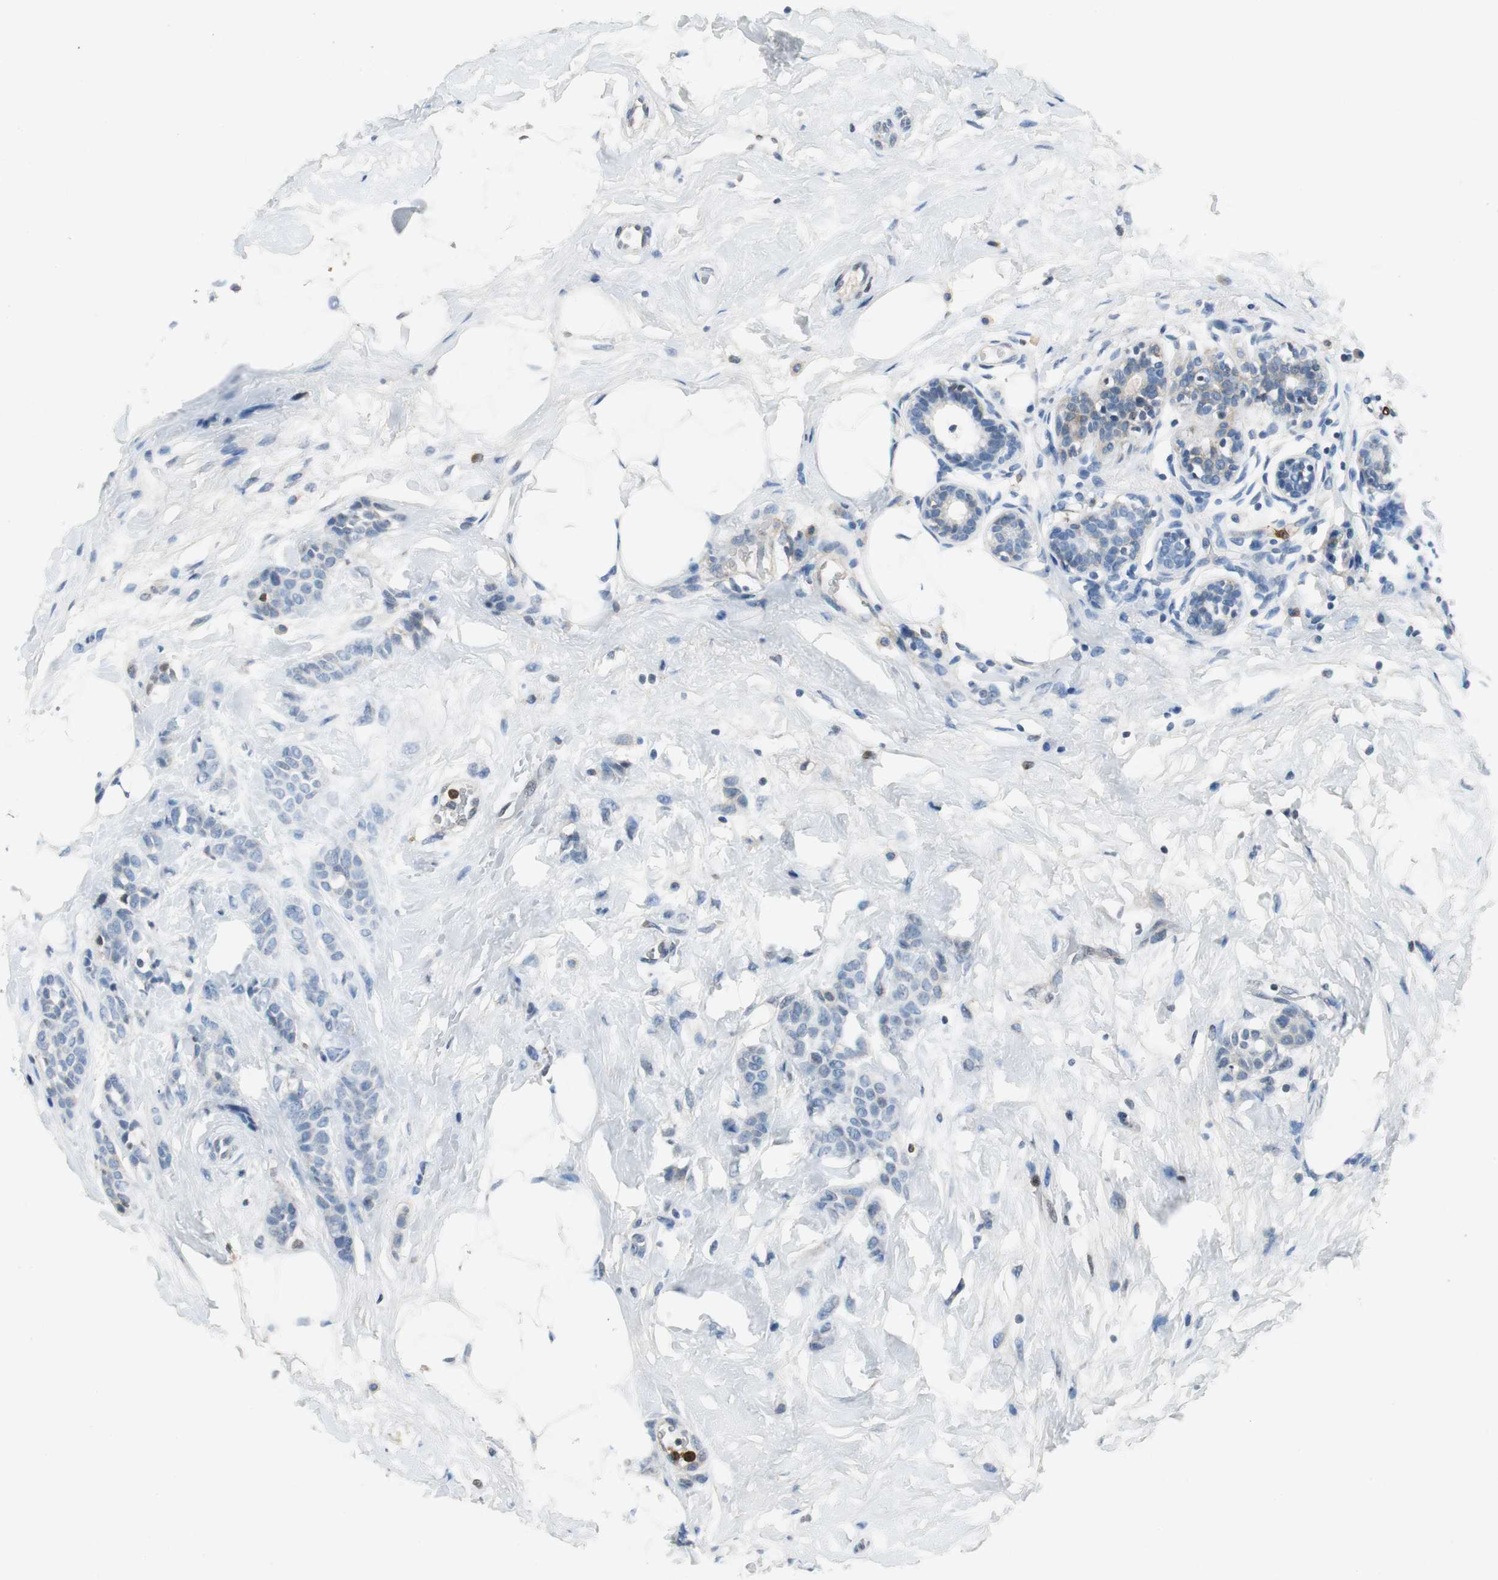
{"staining": {"intensity": "negative", "quantity": "none", "location": "none"}, "tissue": "breast cancer", "cell_type": "Tumor cells", "image_type": "cancer", "snomed": [{"axis": "morphology", "description": "Lobular carcinoma, in situ"}, {"axis": "morphology", "description": "Lobular carcinoma"}, {"axis": "topography", "description": "Breast"}], "caption": "Breast cancer stained for a protein using IHC exhibits no expression tumor cells.", "gene": "ORM1", "patient": {"sex": "female", "age": 41}}